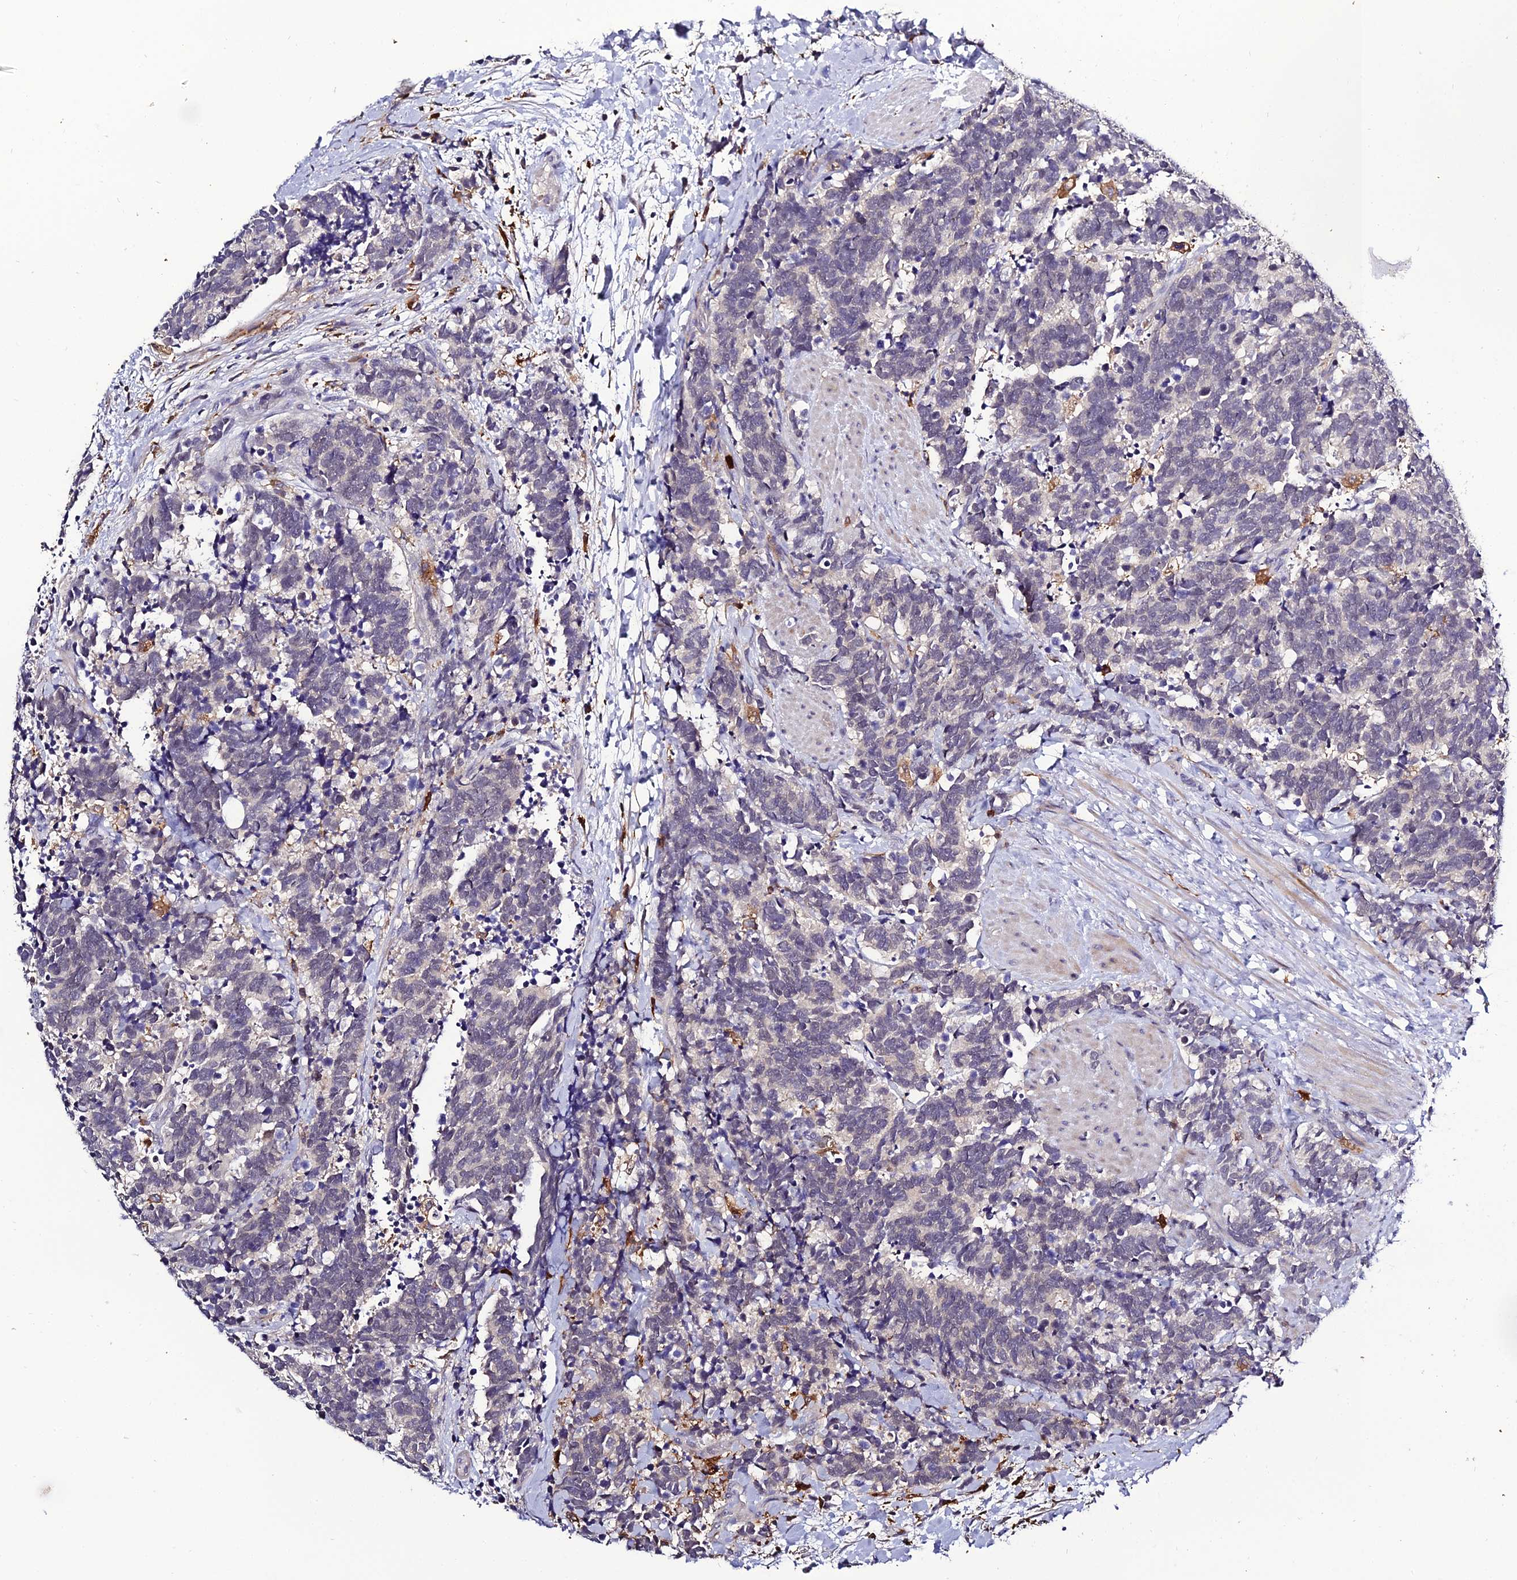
{"staining": {"intensity": "negative", "quantity": "none", "location": "none"}, "tissue": "carcinoid", "cell_type": "Tumor cells", "image_type": "cancer", "snomed": [{"axis": "morphology", "description": "Carcinoma, NOS"}, {"axis": "morphology", "description": "Carcinoid, malignant, NOS"}, {"axis": "topography", "description": "Prostate"}], "caption": "IHC histopathology image of carcinoma stained for a protein (brown), which displays no staining in tumor cells. (DAB immunohistochemistry visualized using brightfield microscopy, high magnification).", "gene": "IL4I1", "patient": {"sex": "male", "age": 57}}